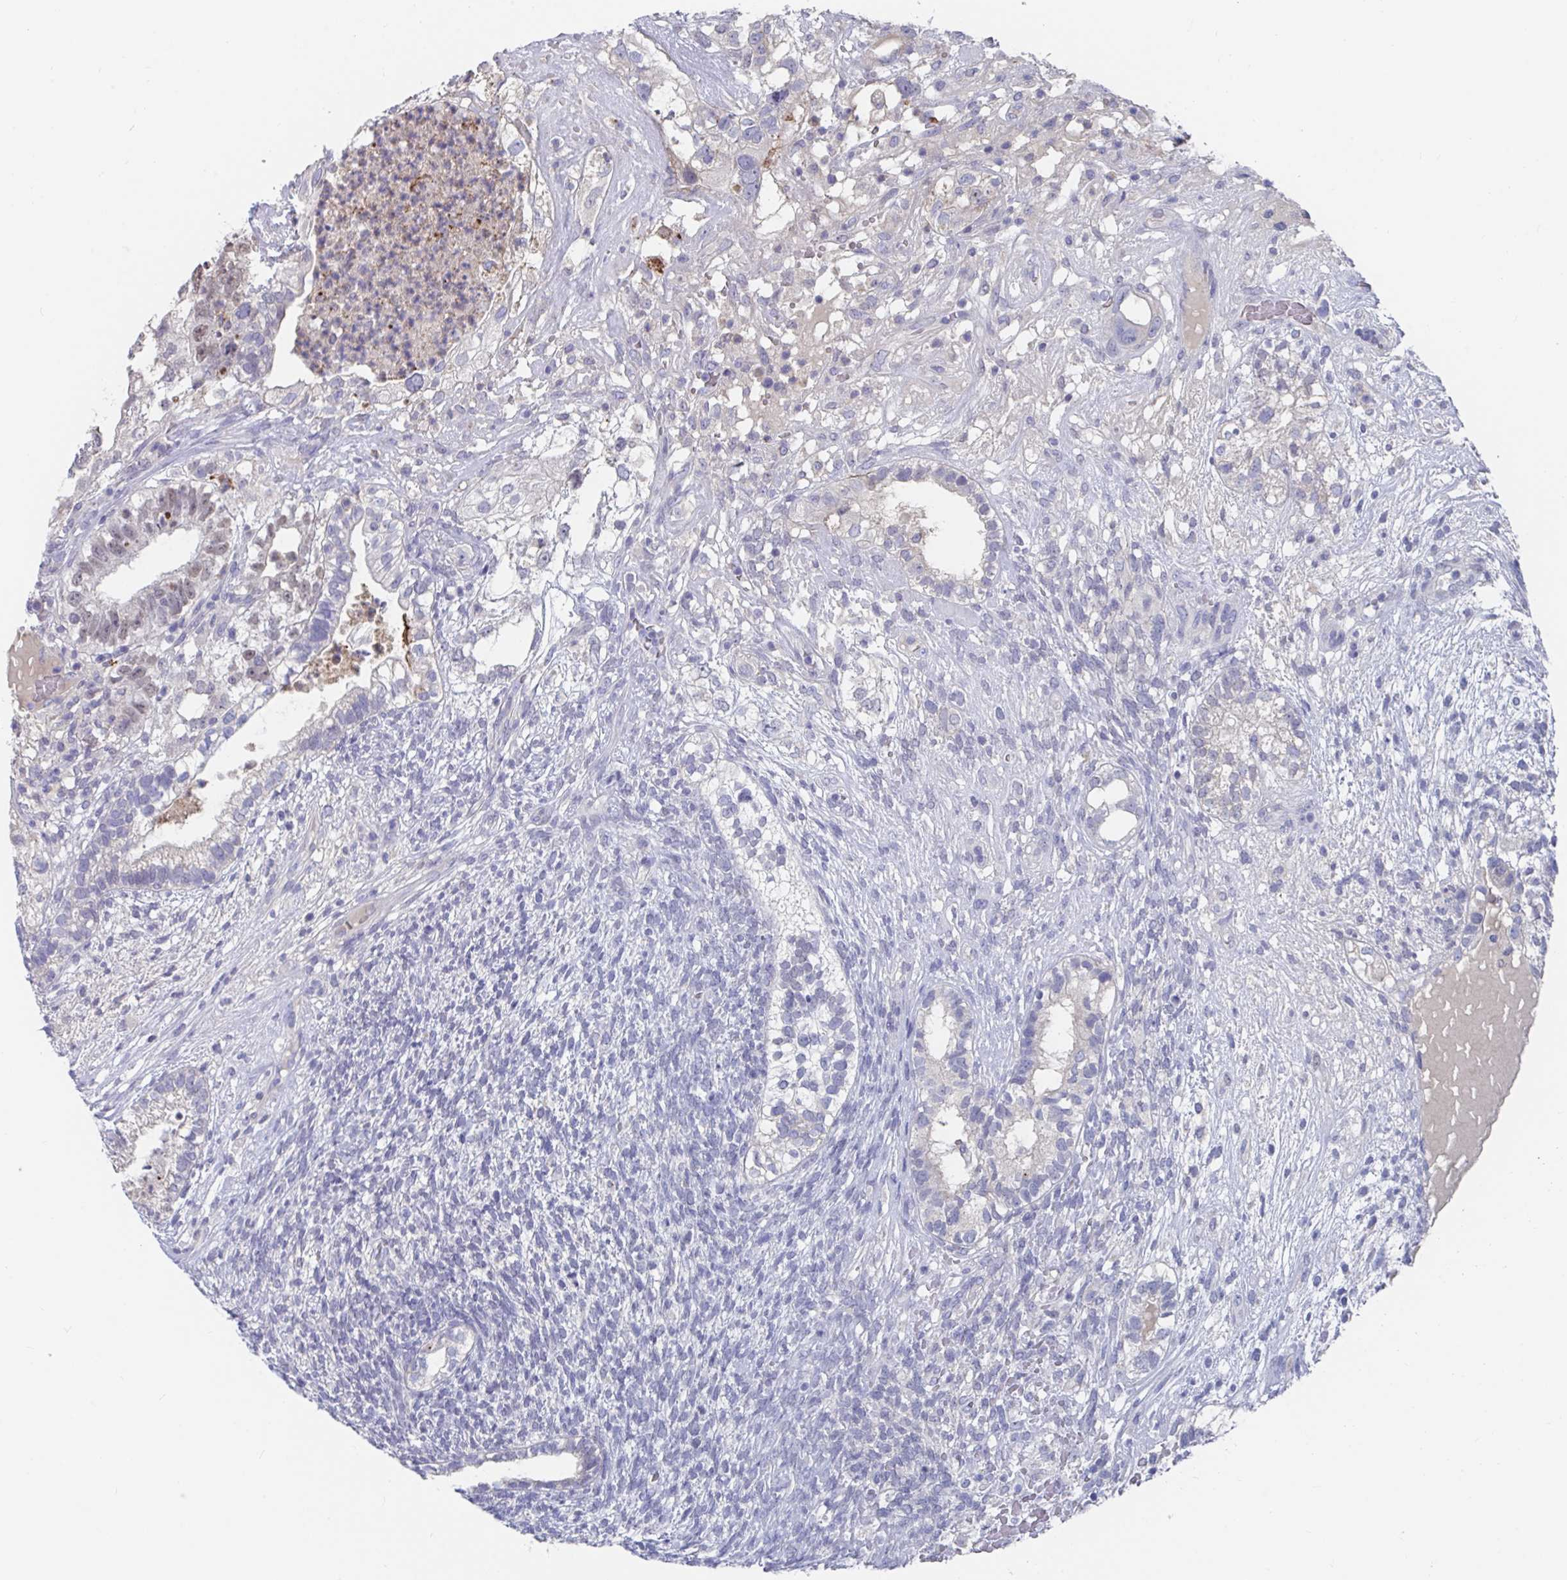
{"staining": {"intensity": "weak", "quantity": "<25%", "location": "nuclear"}, "tissue": "testis cancer", "cell_type": "Tumor cells", "image_type": "cancer", "snomed": [{"axis": "morphology", "description": "Seminoma, NOS"}, {"axis": "morphology", "description": "Carcinoma, Embryonal, NOS"}, {"axis": "topography", "description": "Testis"}], "caption": "Immunohistochemical staining of testis cancer exhibits no significant positivity in tumor cells. The staining was performed using DAB (3,3'-diaminobenzidine) to visualize the protein expression in brown, while the nuclei were stained in blue with hematoxylin (Magnification: 20x).", "gene": "KCNK5", "patient": {"sex": "male", "age": 41}}